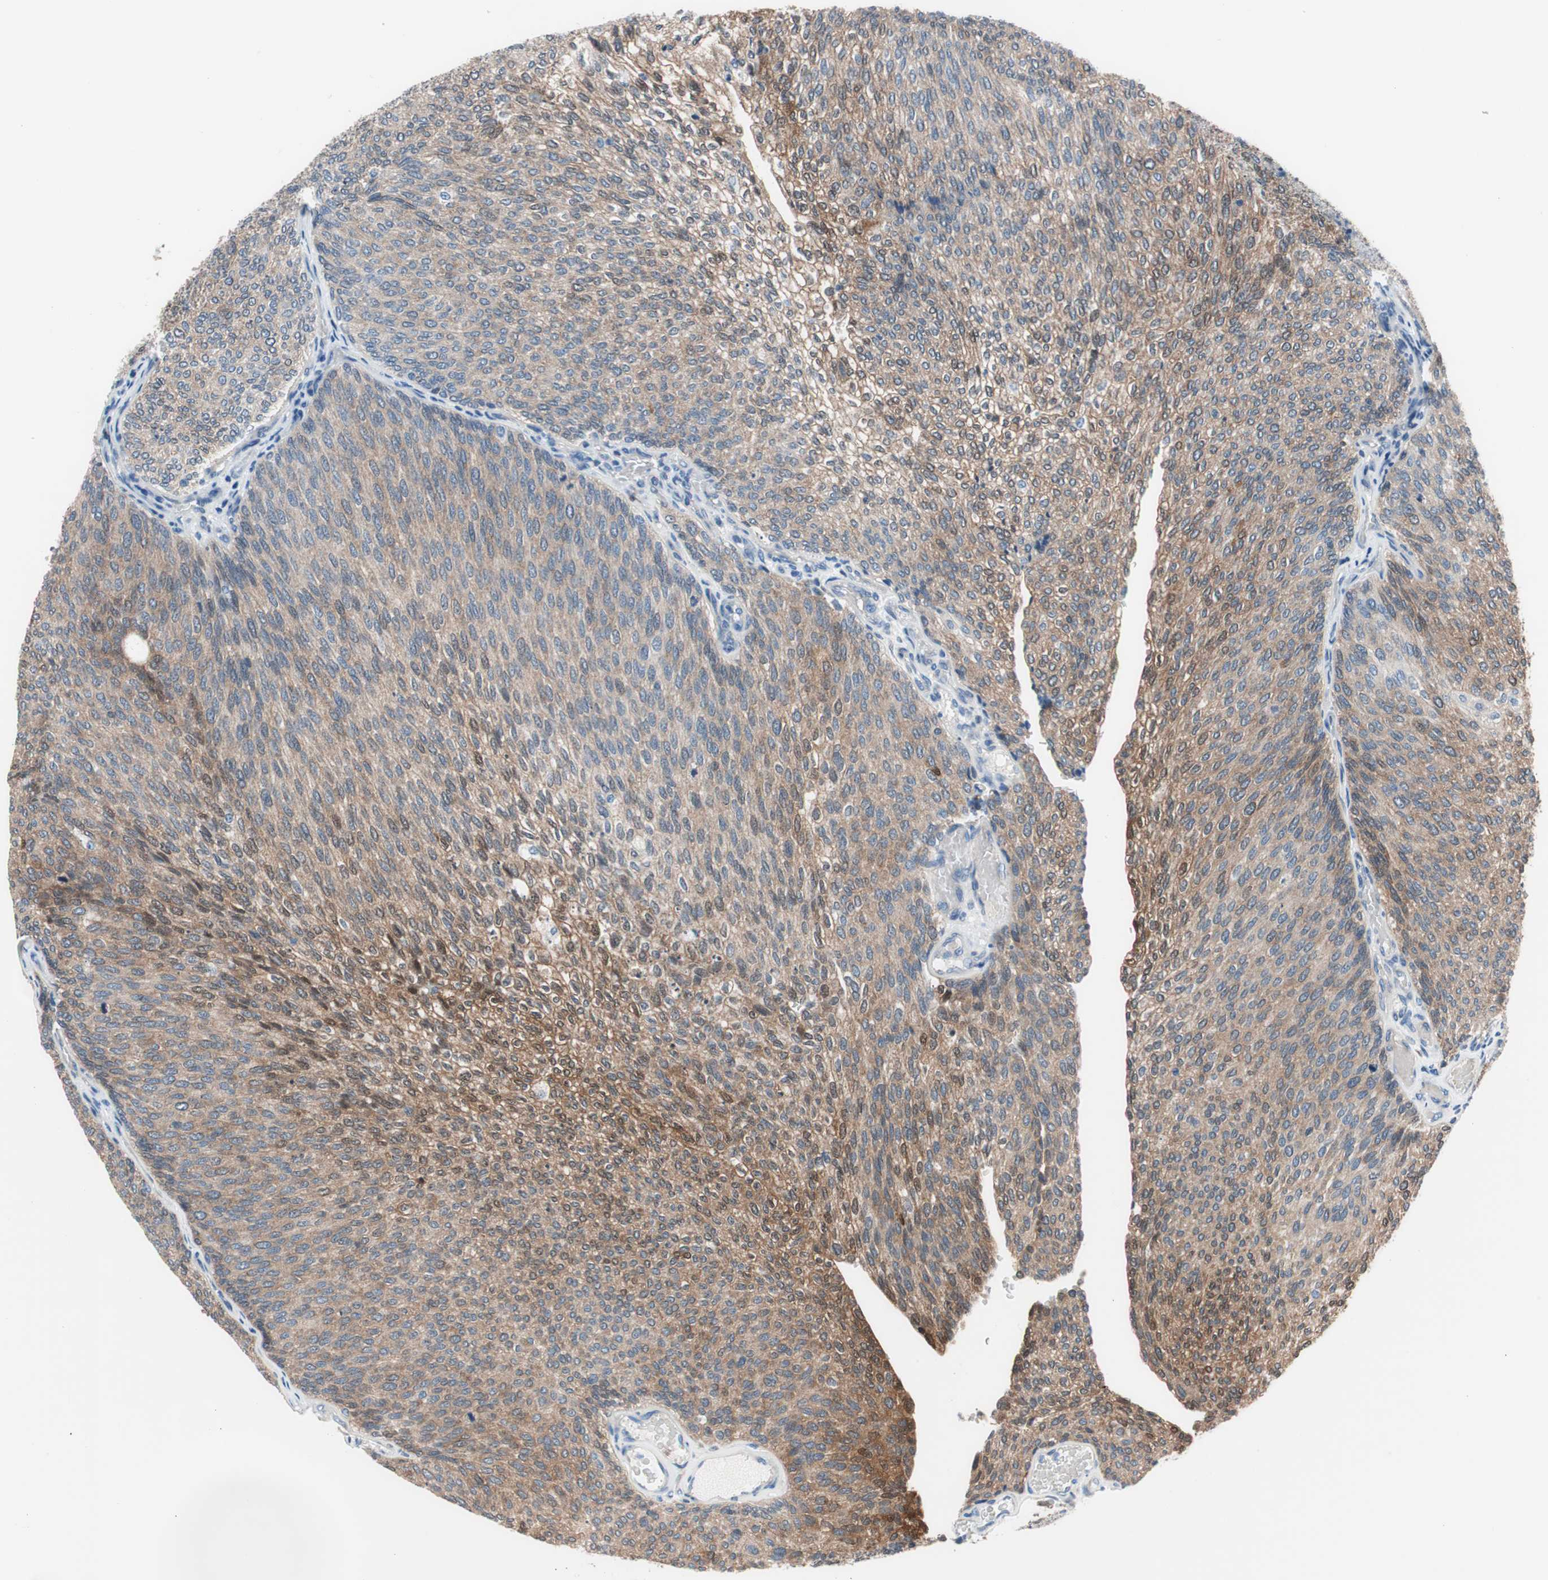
{"staining": {"intensity": "strong", "quantity": "<25%", "location": "cytoplasmic/membranous"}, "tissue": "urothelial cancer", "cell_type": "Tumor cells", "image_type": "cancer", "snomed": [{"axis": "morphology", "description": "Urothelial carcinoma, Low grade"}, {"axis": "topography", "description": "Urinary bladder"}], "caption": "There is medium levels of strong cytoplasmic/membranous expression in tumor cells of urothelial cancer, as demonstrated by immunohistochemical staining (brown color).", "gene": "PRDX2", "patient": {"sex": "female", "age": 79}}